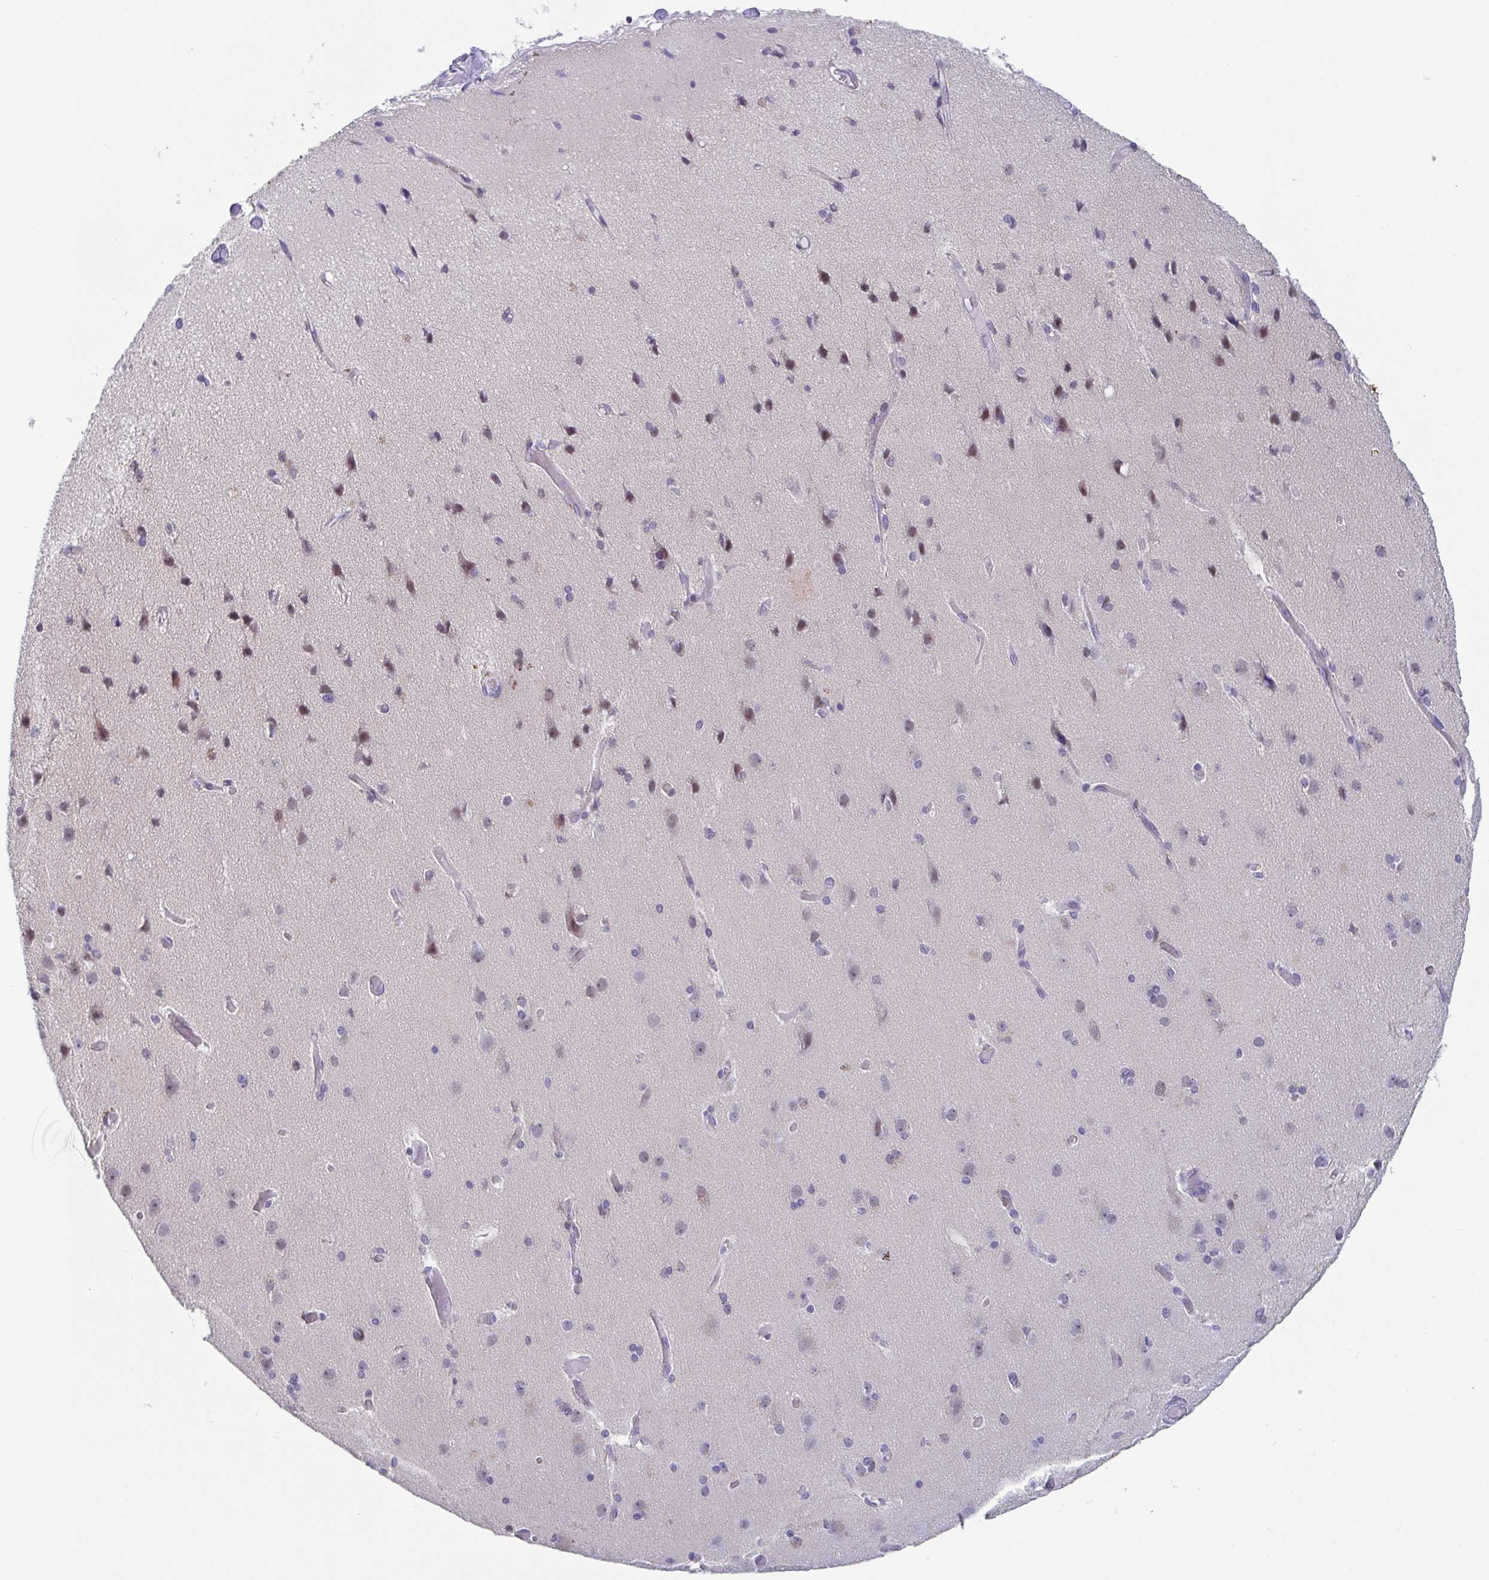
{"staining": {"intensity": "negative", "quantity": "none", "location": "none"}, "tissue": "cerebral cortex", "cell_type": "Endothelial cells", "image_type": "normal", "snomed": [{"axis": "morphology", "description": "Normal tissue, NOS"}, {"axis": "morphology", "description": "Glioma, malignant, High grade"}, {"axis": "topography", "description": "Cerebral cortex"}], "caption": "Image shows no protein positivity in endothelial cells of benign cerebral cortex. (DAB immunohistochemistry, high magnification).", "gene": "WDR72", "patient": {"sex": "male", "age": 71}}